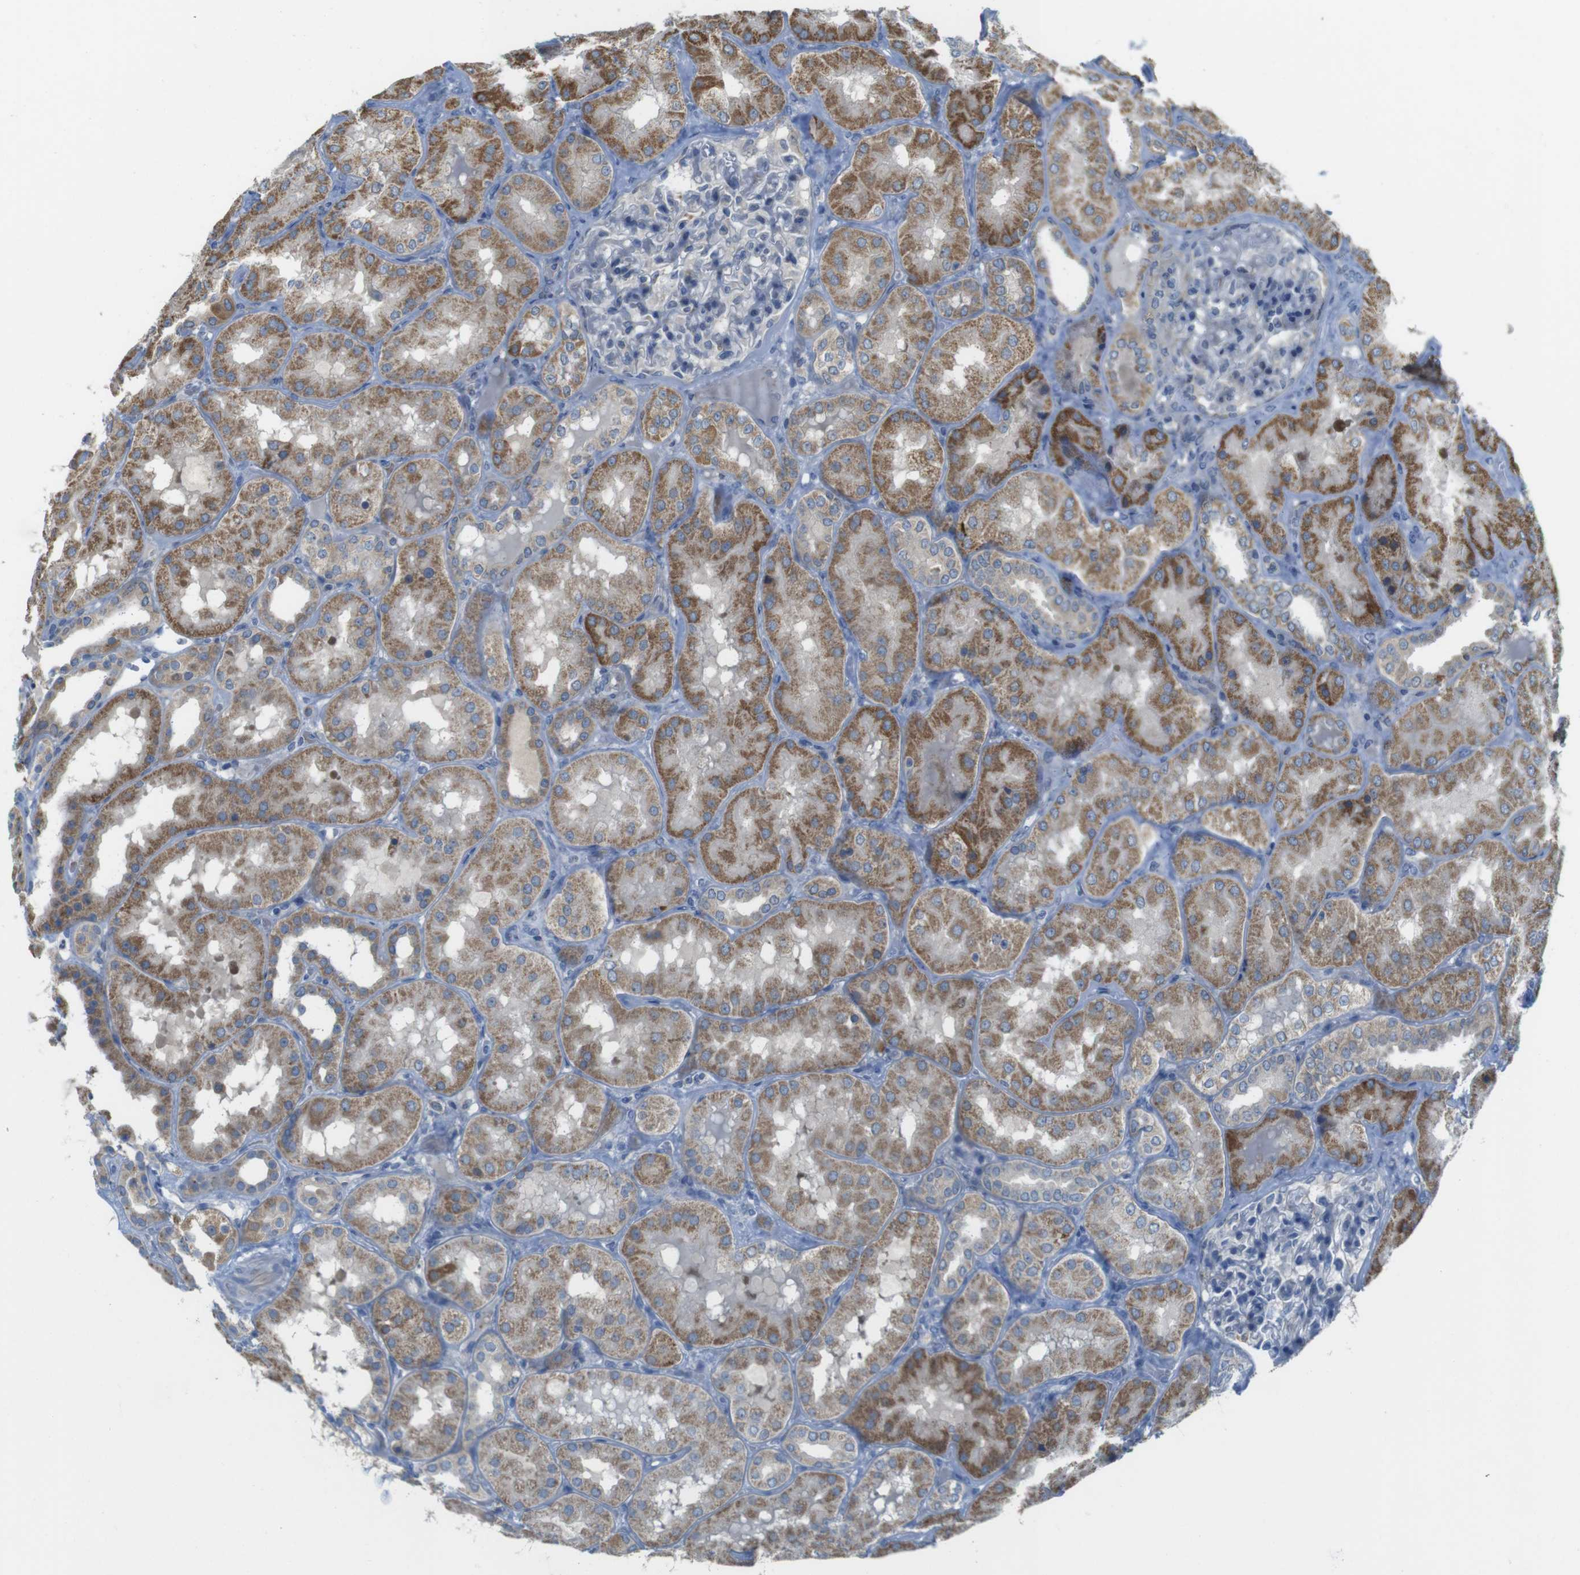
{"staining": {"intensity": "negative", "quantity": "none", "location": "none"}, "tissue": "kidney", "cell_type": "Cells in glomeruli", "image_type": "normal", "snomed": [{"axis": "morphology", "description": "Normal tissue, NOS"}, {"axis": "topography", "description": "Kidney"}], "caption": "This photomicrograph is of unremarkable kidney stained with IHC to label a protein in brown with the nuclei are counter-stained blue. There is no positivity in cells in glomeruli.", "gene": "MARCHF1", "patient": {"sex": "female", "age": 56}}